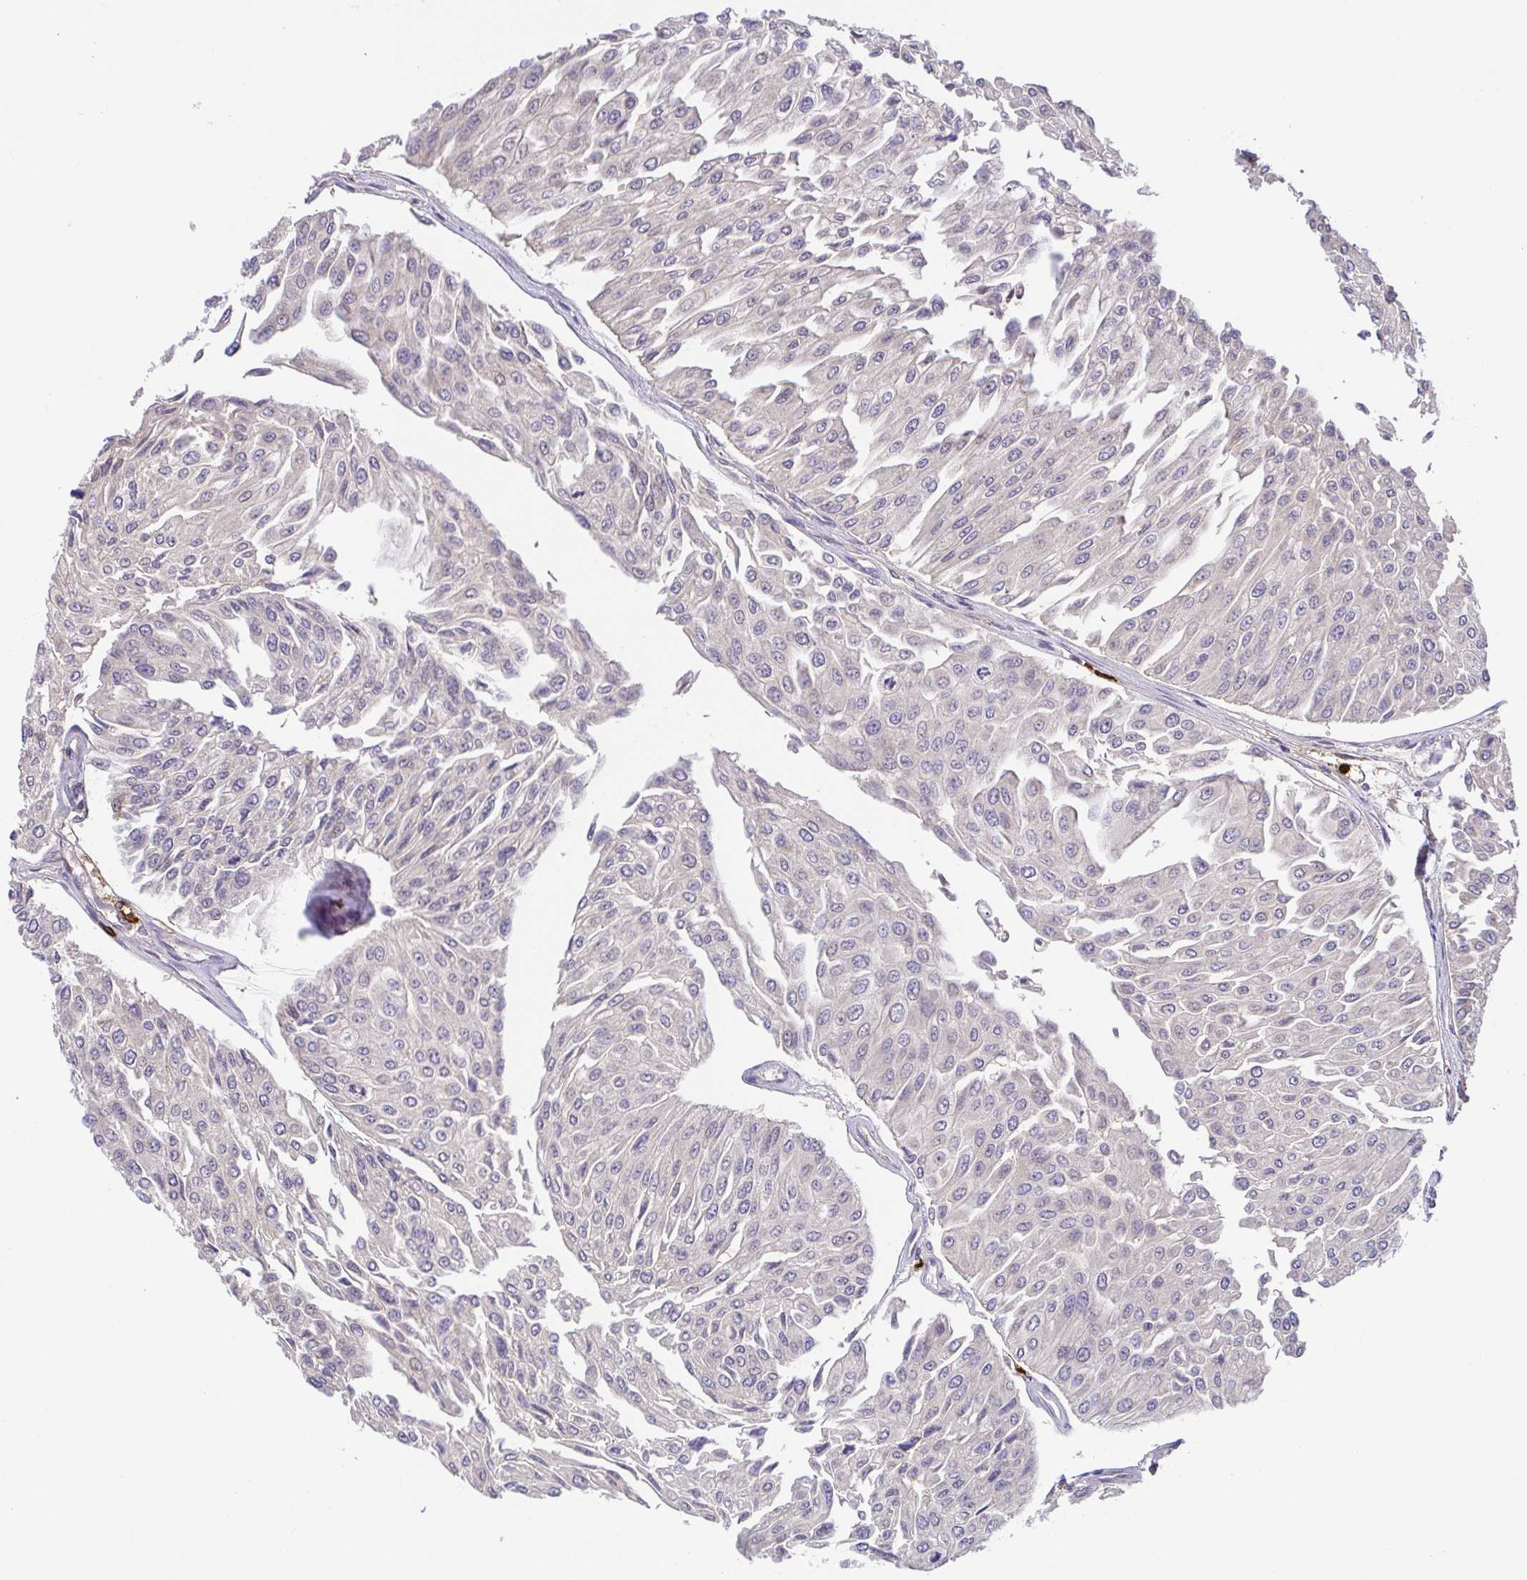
{"staining": {"intensity": "negative", "quantity": "none", "location": "none"}, "tissue": "urothelial cancer", "cell_type": "Tumor cells", "image_type": "cancer", "snomed": [{"axis": "morphology", "description": "Urothelial carcinoma, NOS"}, {"axis": "topography", "description": "Urinary bladder"}], "caption": "Photomicrograph shows no protein positivity in tumor cells of transitional cell carcinoma tissue.", "gene": "PREPL", "patient": {"sex": "male", "age": 67}}